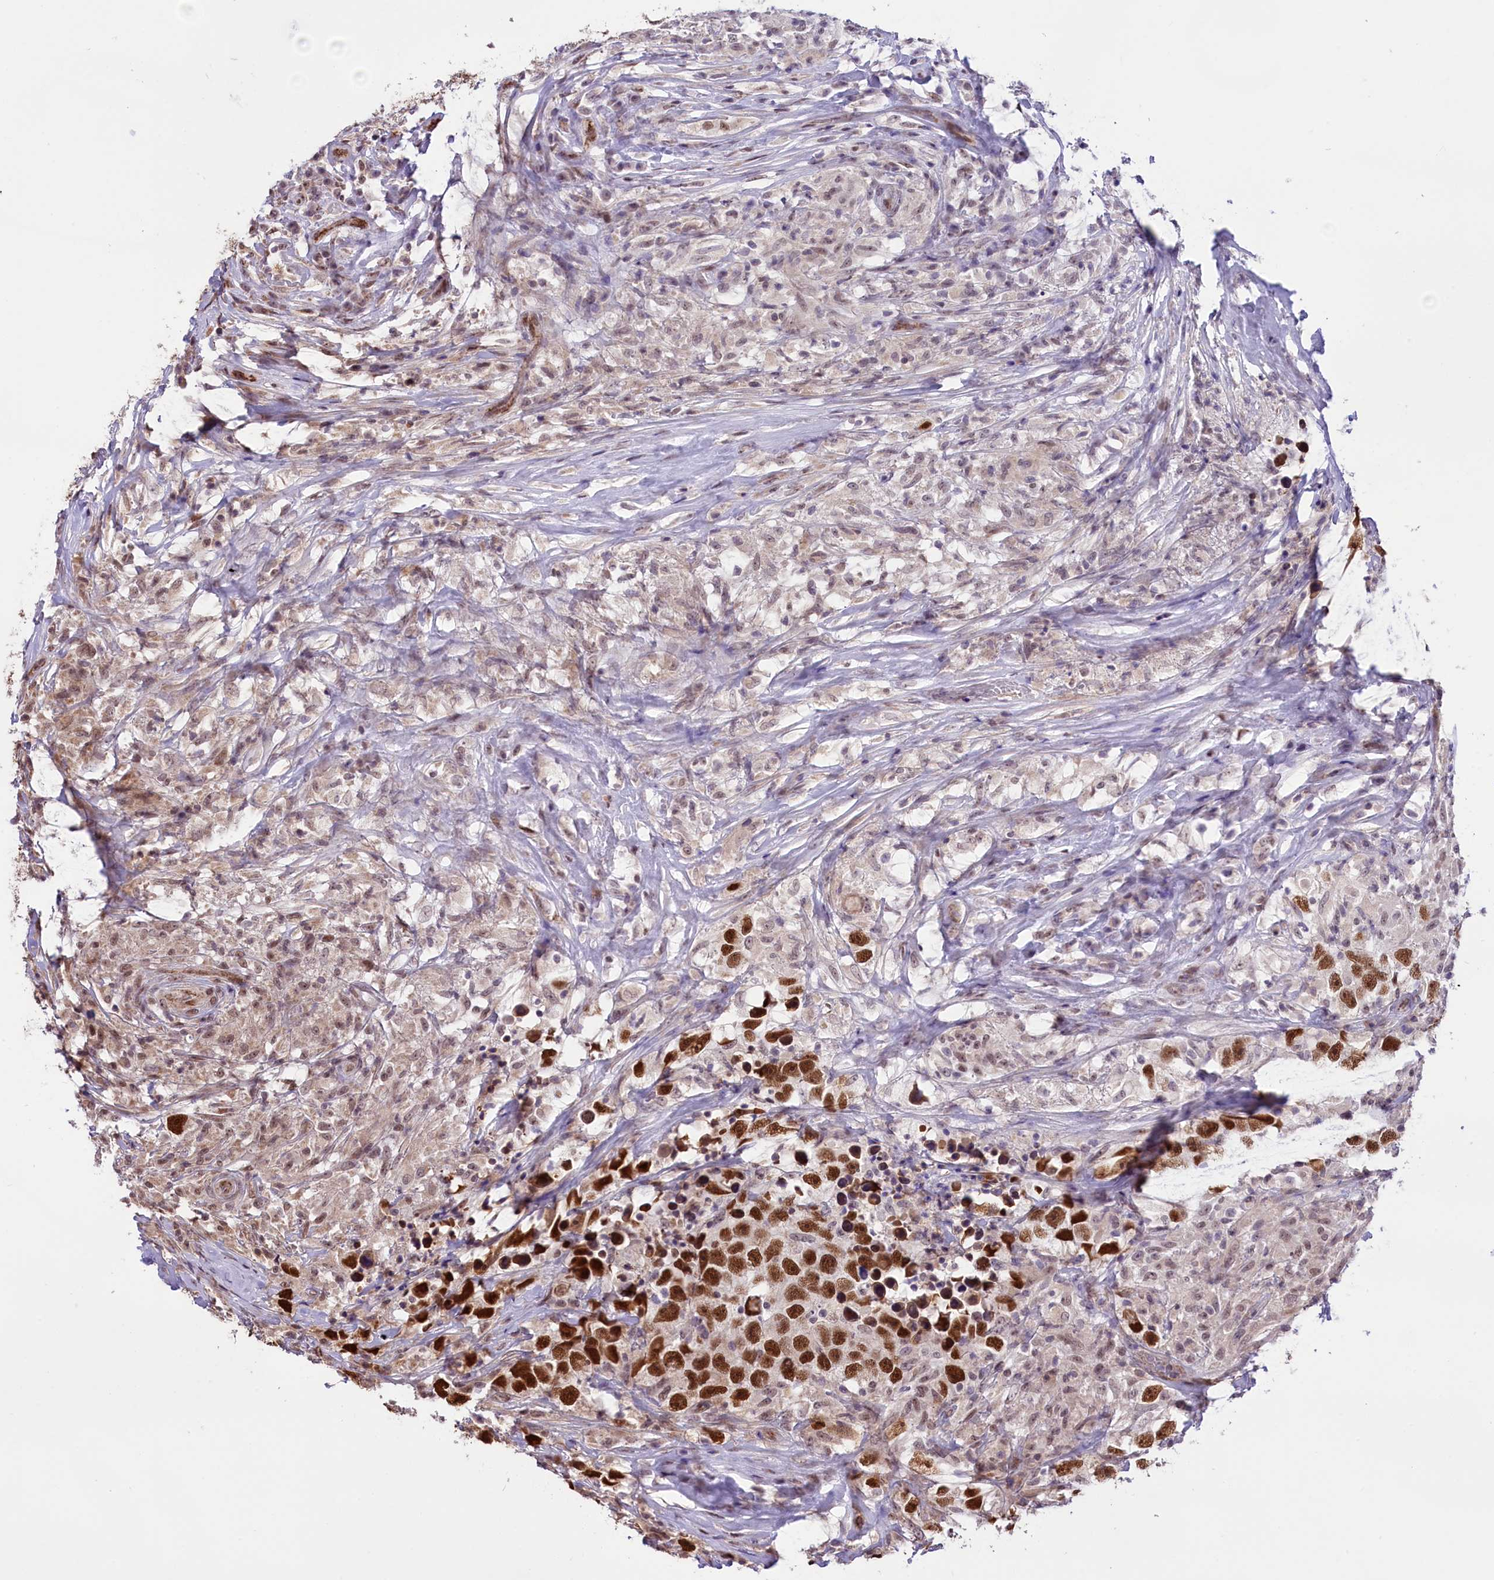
{"staining": {"intensity": "strong", "quantity": ">75%", "location": "nuclear"}, "tissue": "testis cancer", "cell_type": "Tumor cells", "image_type": "cancer", "snomed": [{"axis": "morphology", "description": "Seminoma, NOS"}, {"axis": "topography", "description": "Testis"}], "caption": "Brown immunohistochemical staining in testis cancer (seminoma) reveals strong nuclear expression in about >75% of tumor cells.", "gene": "MRPL54", "patient": {"sex": "male", "age": 49}}